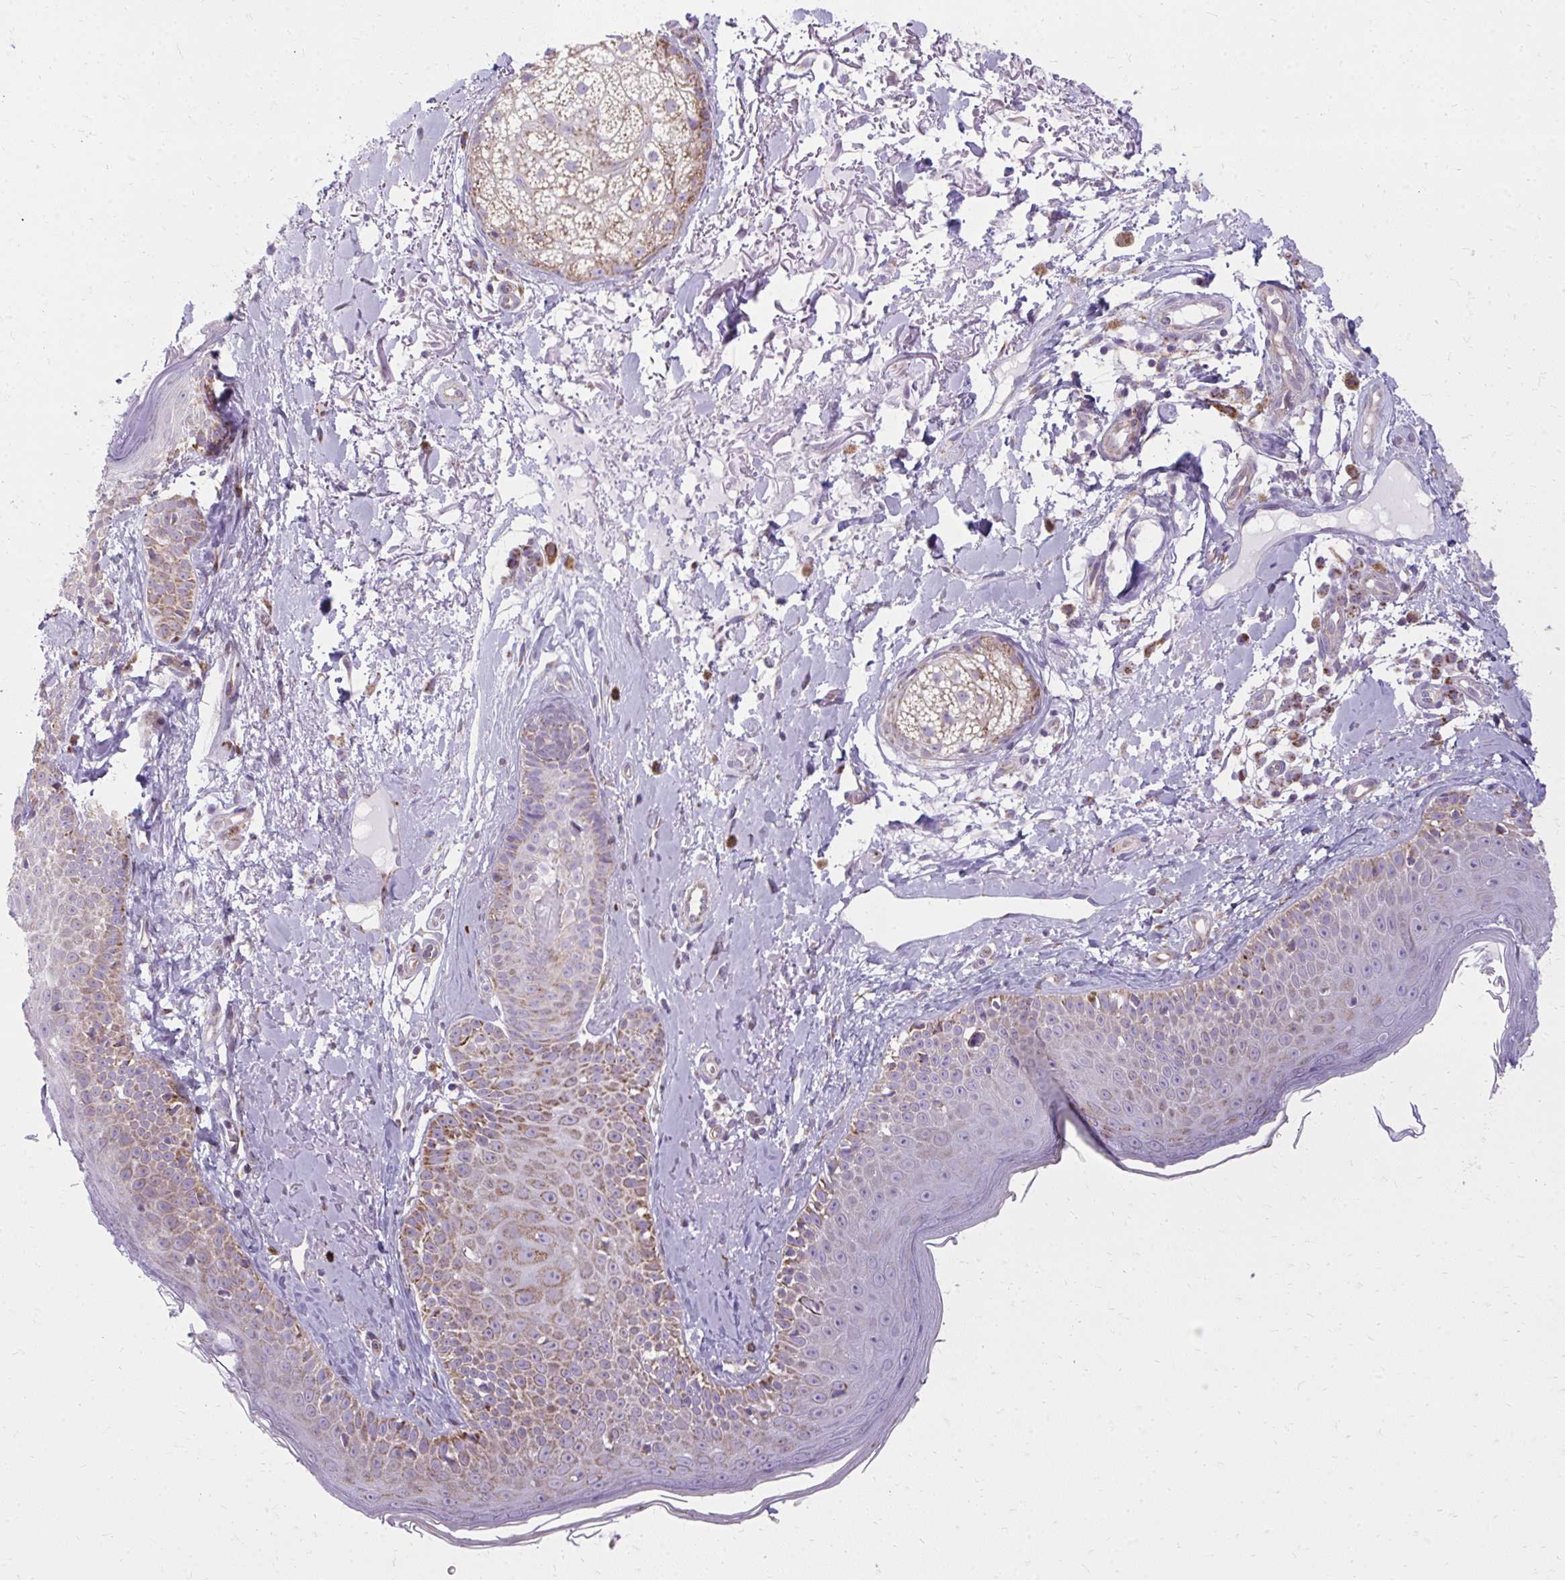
{"staining": {"intensity": "negative", "quantity": "none", "location": "none"}, "tissue": "skin", "cell_type": "Fibroblasts", "image_type": "normal", "snomed": [{"axis": "morphology", "description": "Normal tissue, NOS"}, {"axis": "topography", "description": "Skin"}], "caption": "The immunohistochemistry (IHC) image has no significant staining in fibroblasts of skin. (Immunohistochemistry, brightfield microscopy, high magnification).", "gene": "IFIT1", "patient": {"sex": "male", "age": 73}}